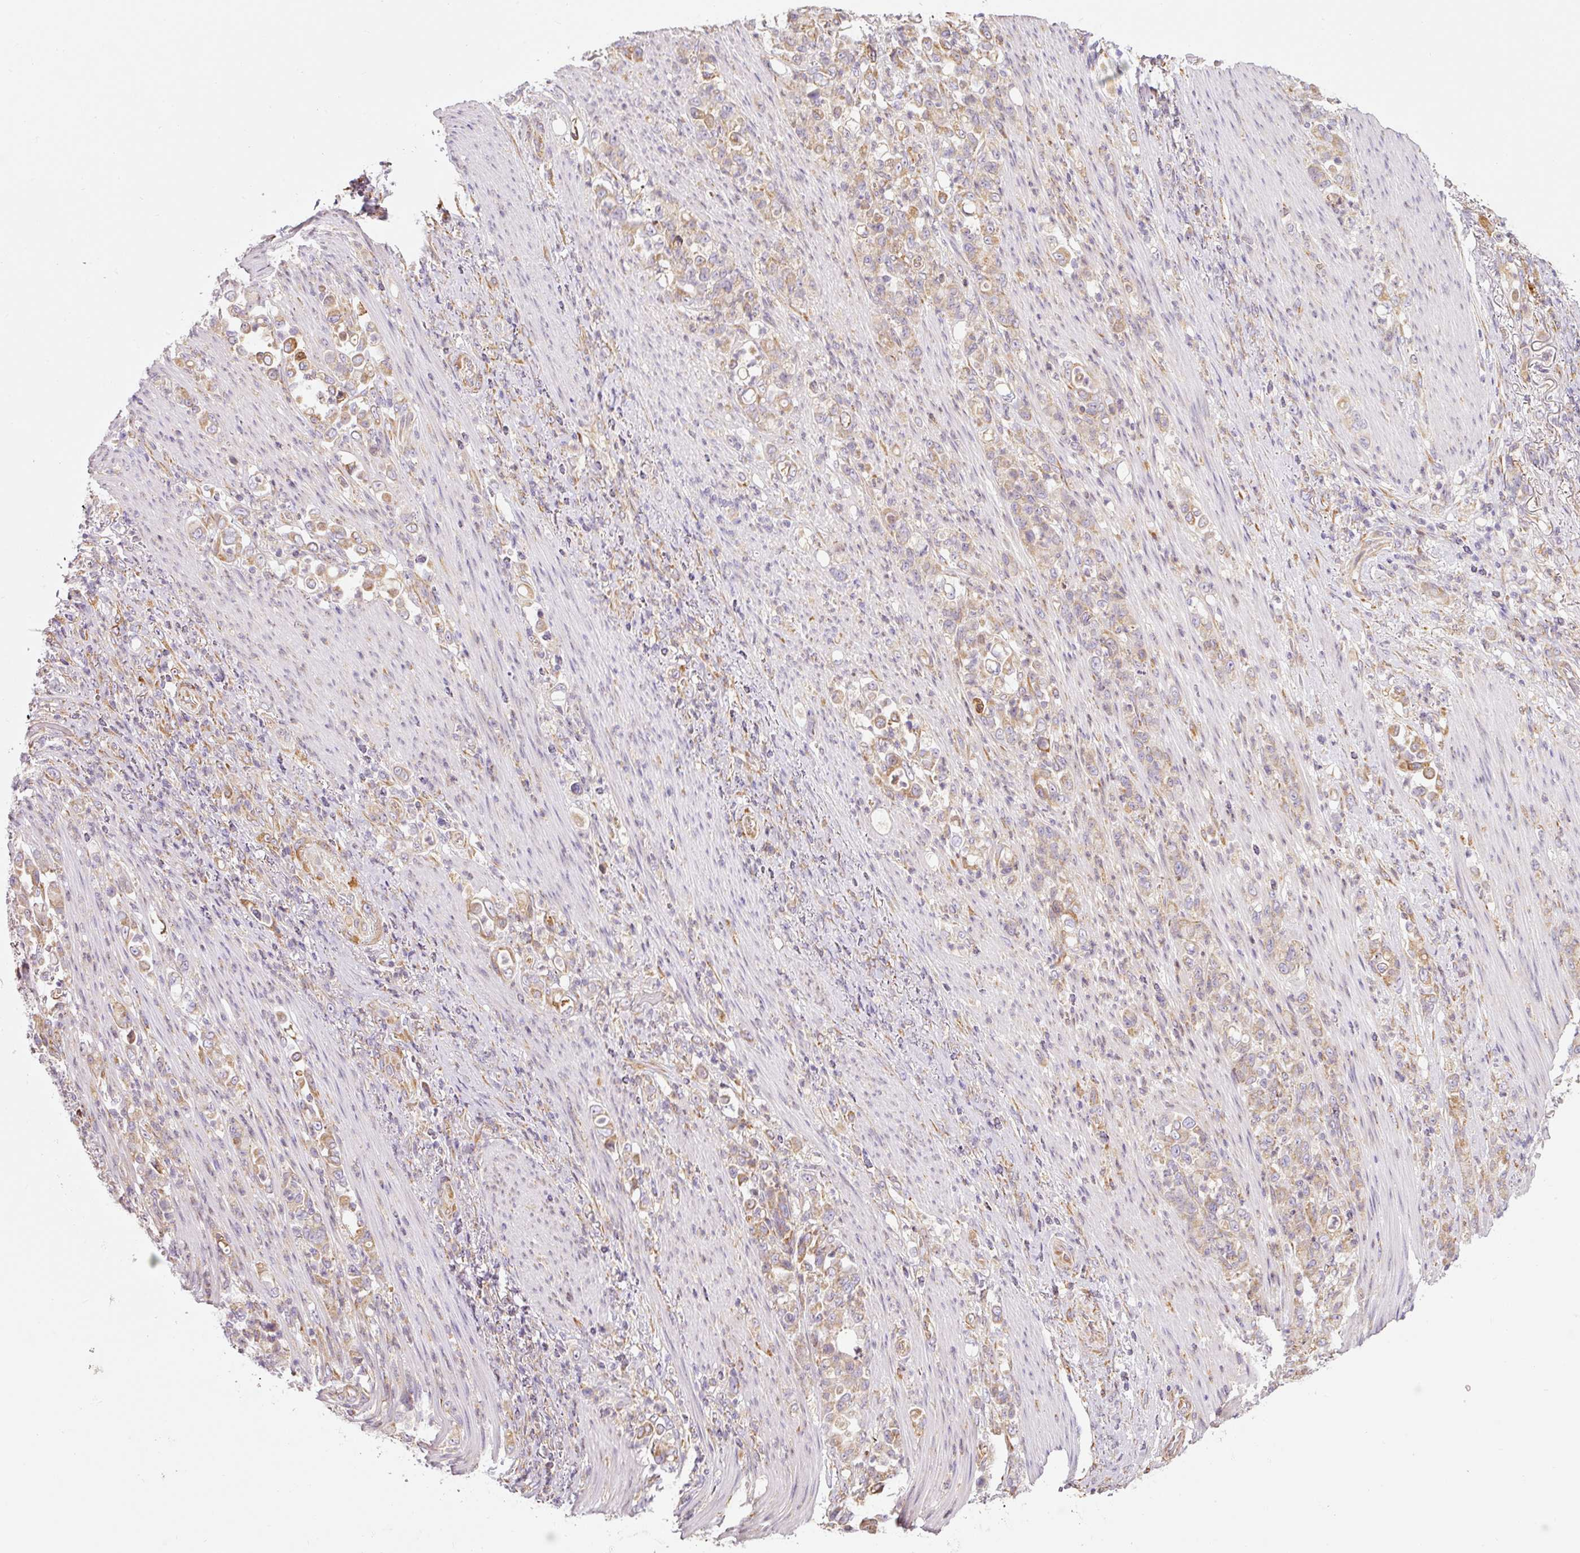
{"staining": {"intensity": "moderate", "quantity": ">75%", "location": "cytoplasmic/membranous"}, "tissue": "stomach cancer", "cell_type": "Tumor cells", "image_type": "cancer", "snomed": [{"axis": "morphology", "description": "Normal tissue, NOS"}, {"axis": "morphology", "description": "Adenocarcinoma, NOS"}, {"axis": "topography", "description": "Stomach"}], "caption": "Adenocarcinoma (stomach) stained with DAB (3,3'-diaminobenzidine) immunohistochemistry reveals medium levels of moderate cytoplasmic/membranous expression in approximately >75% of tumor cells. The protein is stained brown, and the nuclei are stained in blue (DAB (3,3'-diaminobenzidine) IHC with brightfield microscopy, high magnification).", "gene": "MORN4", "patient": {"sex": "female", "age": 79}}